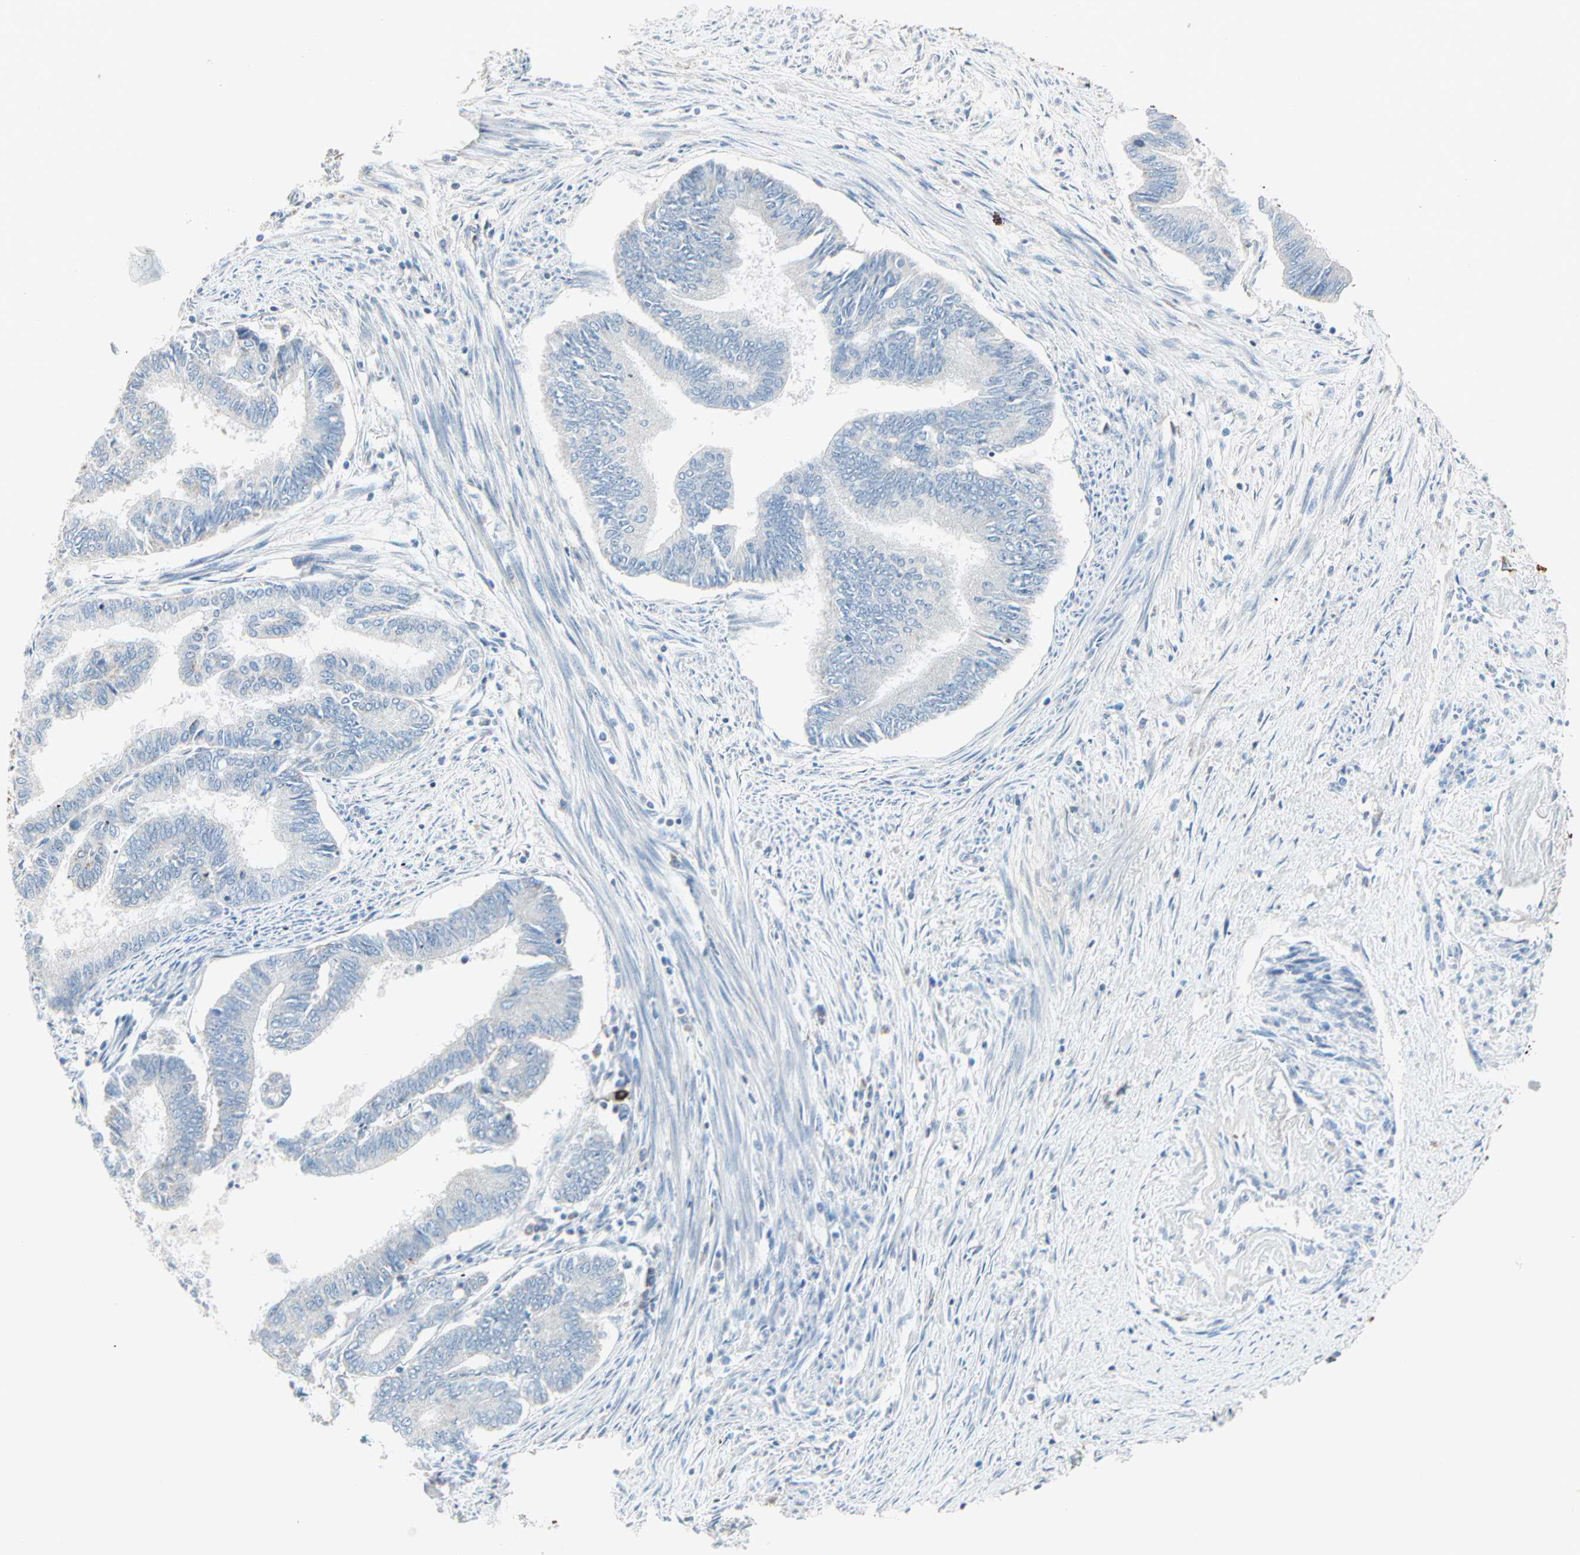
{"staining": {"intensity": "negative", "quantity": "none", "location": "none"}, "tissue": "endometrial cancer", "cell_type": "Tumor cells", "image_type": "cancer", "snomed": [{"axis": "morphology", "description": "Adenocarcinoma, NOS"}, {"axis": "topography", "description": "Endometrium"}], "caption": "High magnification brightfield microscopy of endometrial cancer stained with DAB (brown) and counterstained with hematoxylin (blue): tumor cells show no significant expression. Brightfield microscopy of immunohistochemistry (IHC) stained with DAB (brown) and hematoxylin (blue), captured at high magnification.", "gene": "IDH2", "patient": {"sex": "female", "age": 86}}